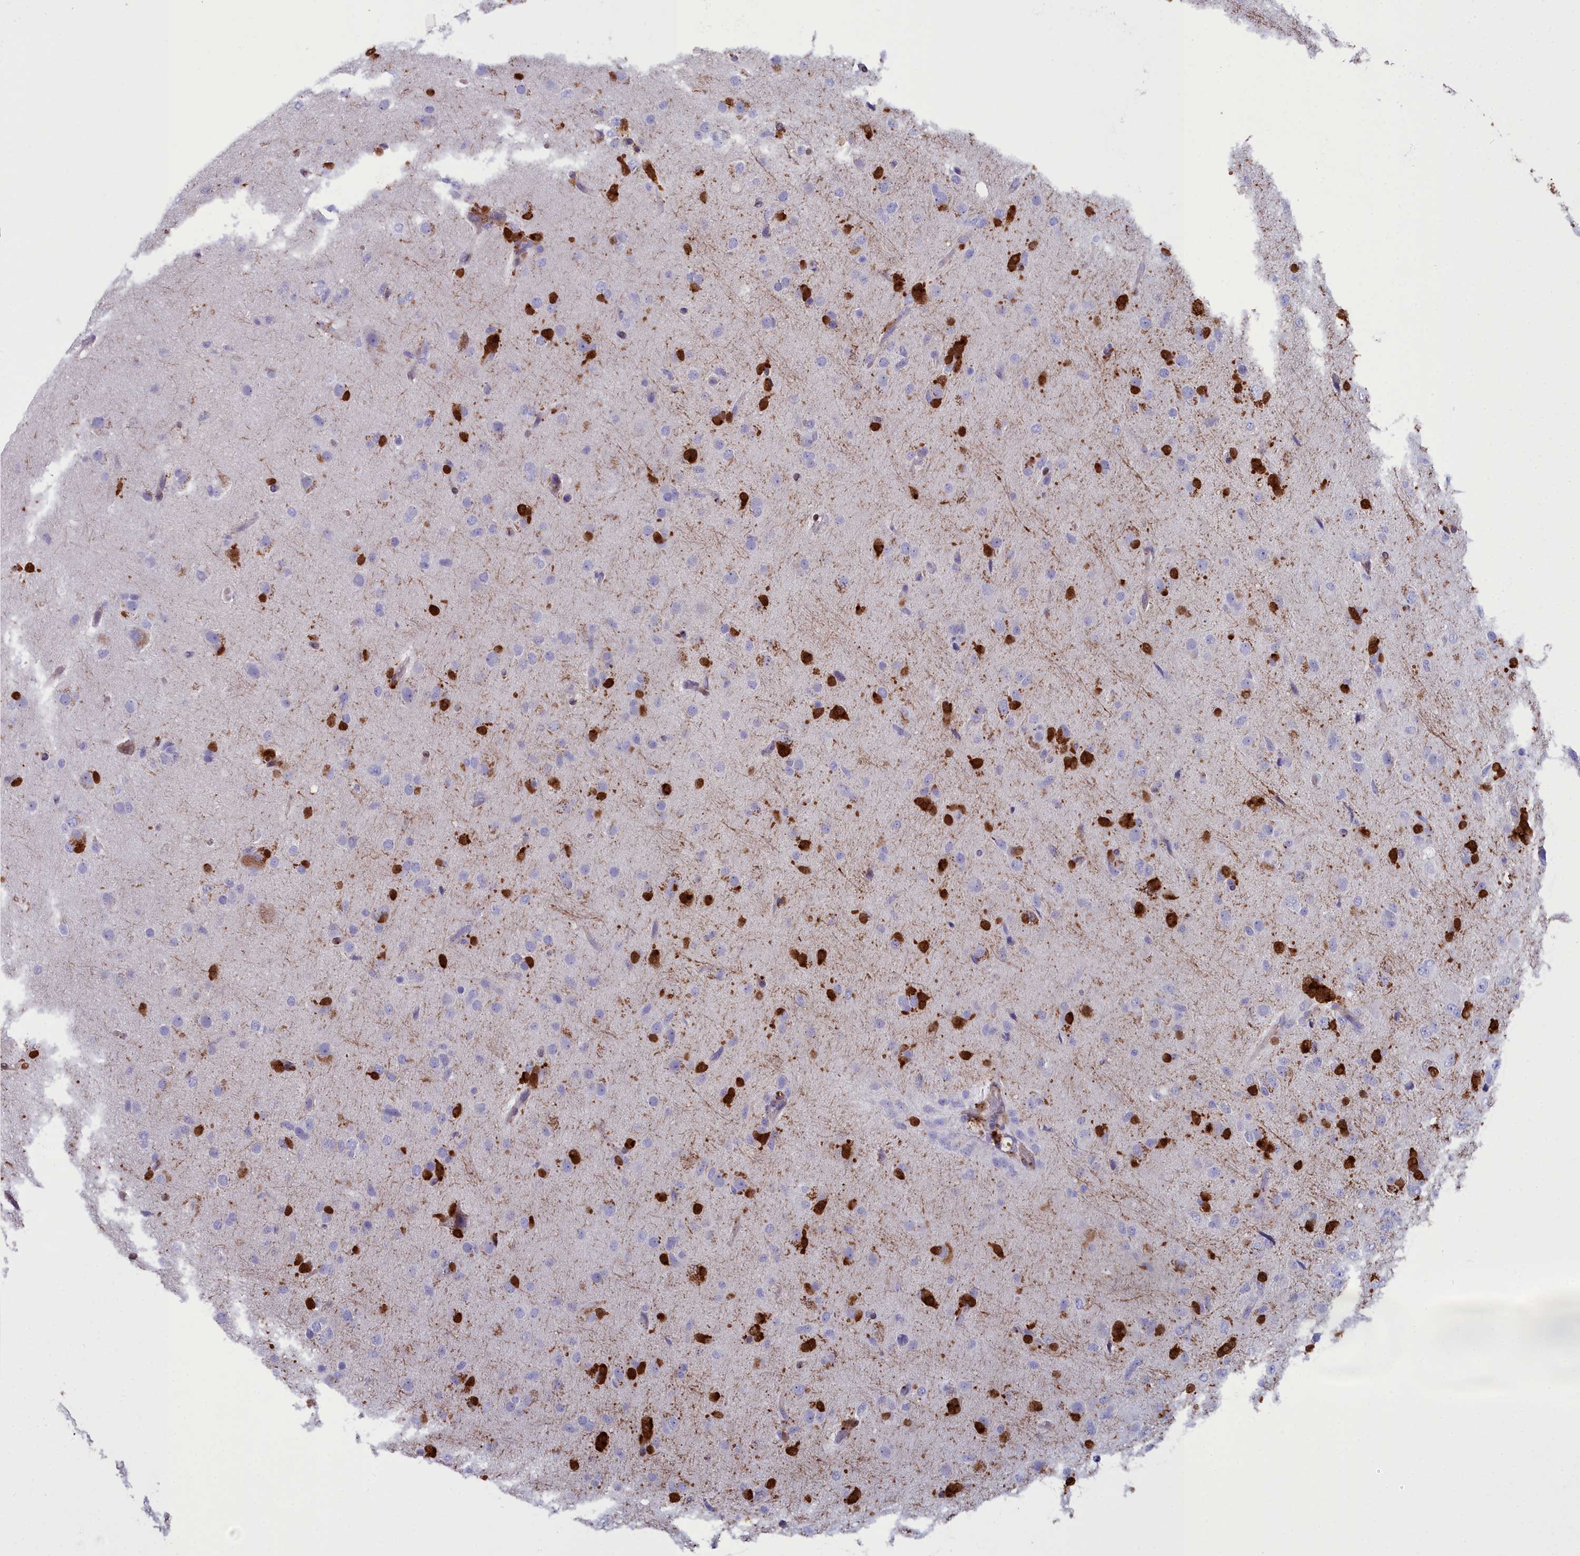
{"staining": {"intensity": "strong", "quantity": "25%-75%", "location": "nuclear"}, "tissue": "glioma", "cell_type": "Tumor cells", "image_type": "cancer", "snomed": [{"axis": "morphology", "description": "Glioma, malignant, Low grade"}, {"axis": "topography", "description": "Brain"}], "caption": "Glioma stained with a protein marker shows strong staining in tumor cells.", "gene": "PPP1R14A", "patient": {"sex": "male", "age": 65}}